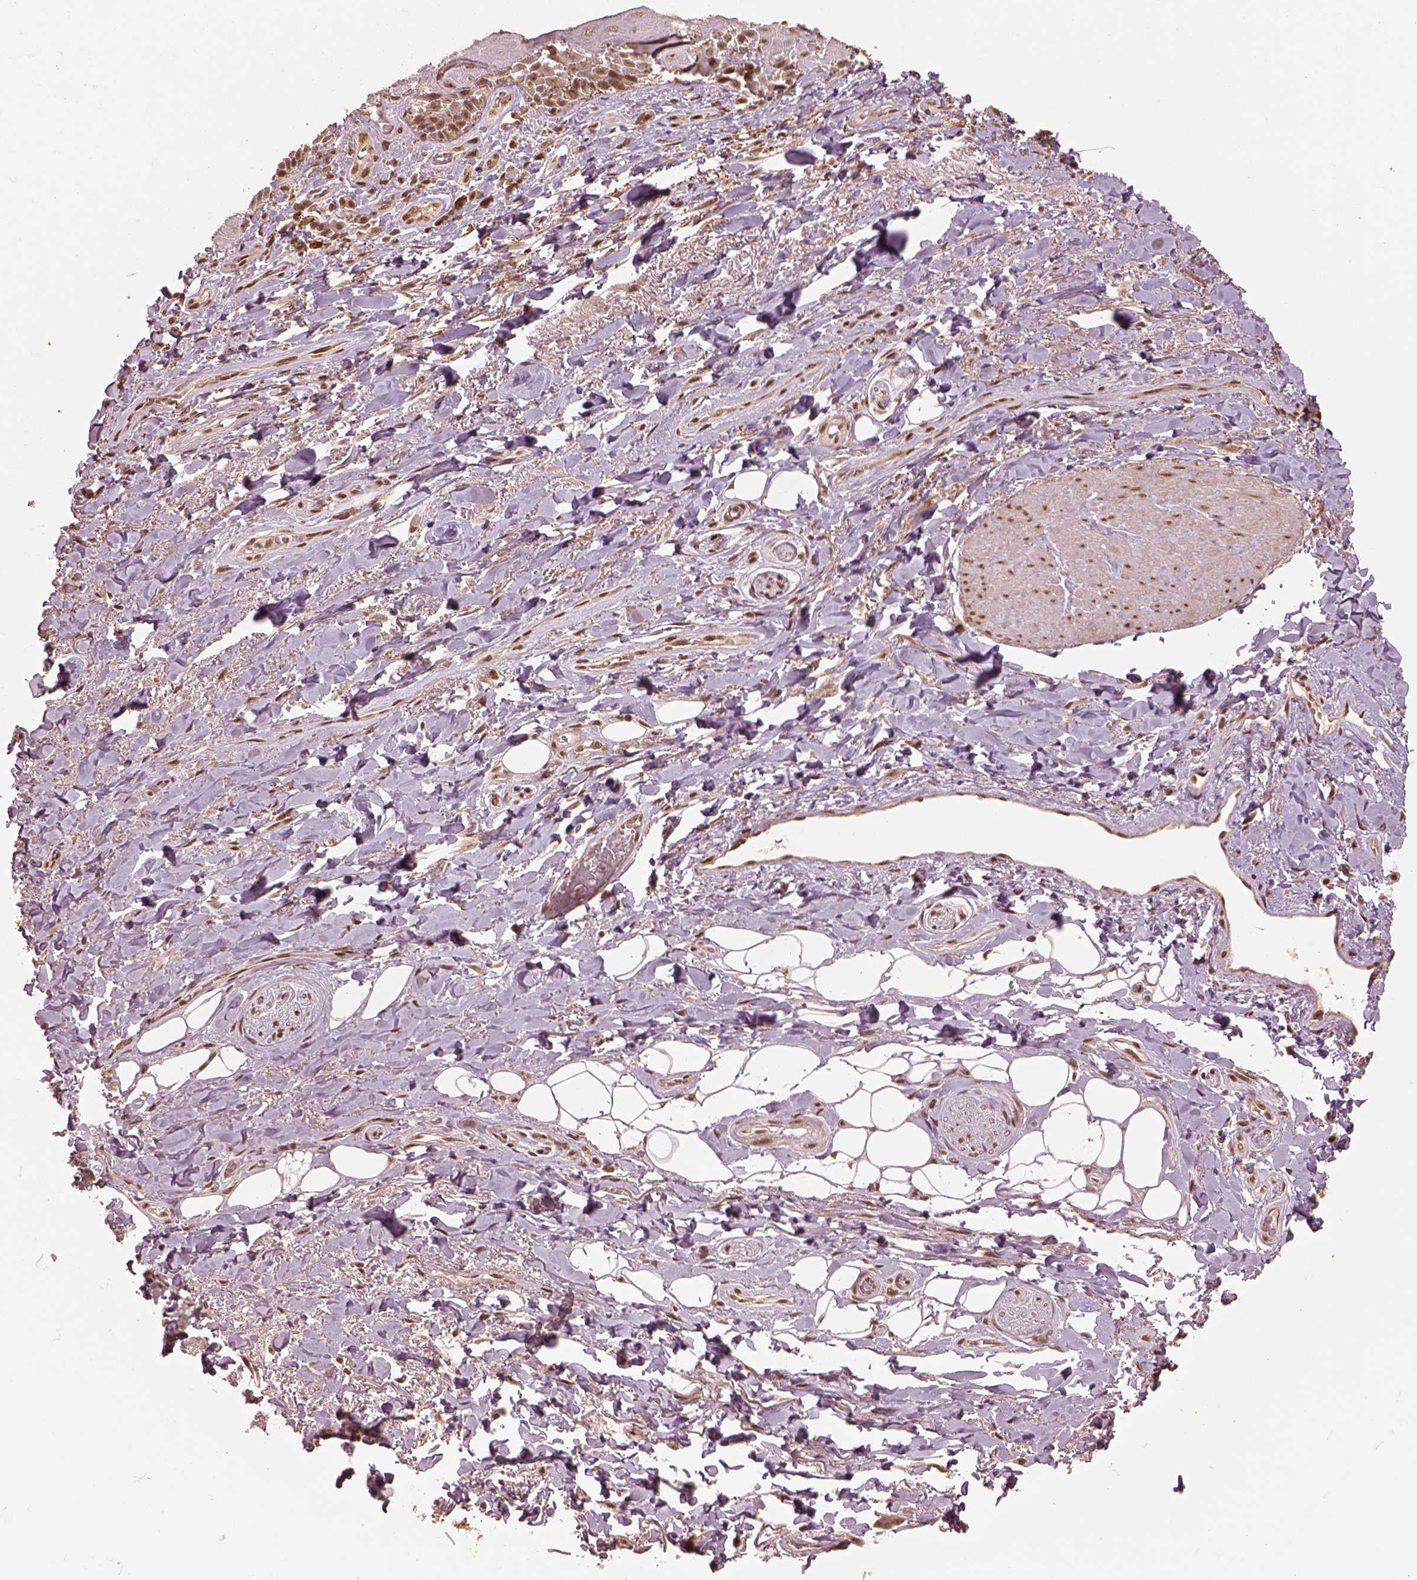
{"staining": {"intensity": "strong", "quantity": ">75%", "location": "nuclear"}, "tissue": "adipose tissue", "cell_type": "Adipocytes", "image_type": "normal", "snomed": [{"axis": "morphology", "description": "Normal tissue, NOS"}, {"axis": "topography", "description": "Anal"}, {"axis": "topography", "description": "Peripheral nerve tissue"}], "caption": "Immunohistochemistry staining of normal adipose tissue, which exhibits high levels of strong nuclear staining in approximately >75% of adipocytes indicating strong nuclear protein expression. The staining was performed using DAB (brown) for protein detection and nuclei were counterstained in hematoxylin (blue).", "gene": "BRD9", "patient": {"sex": "male", "age": 53}}